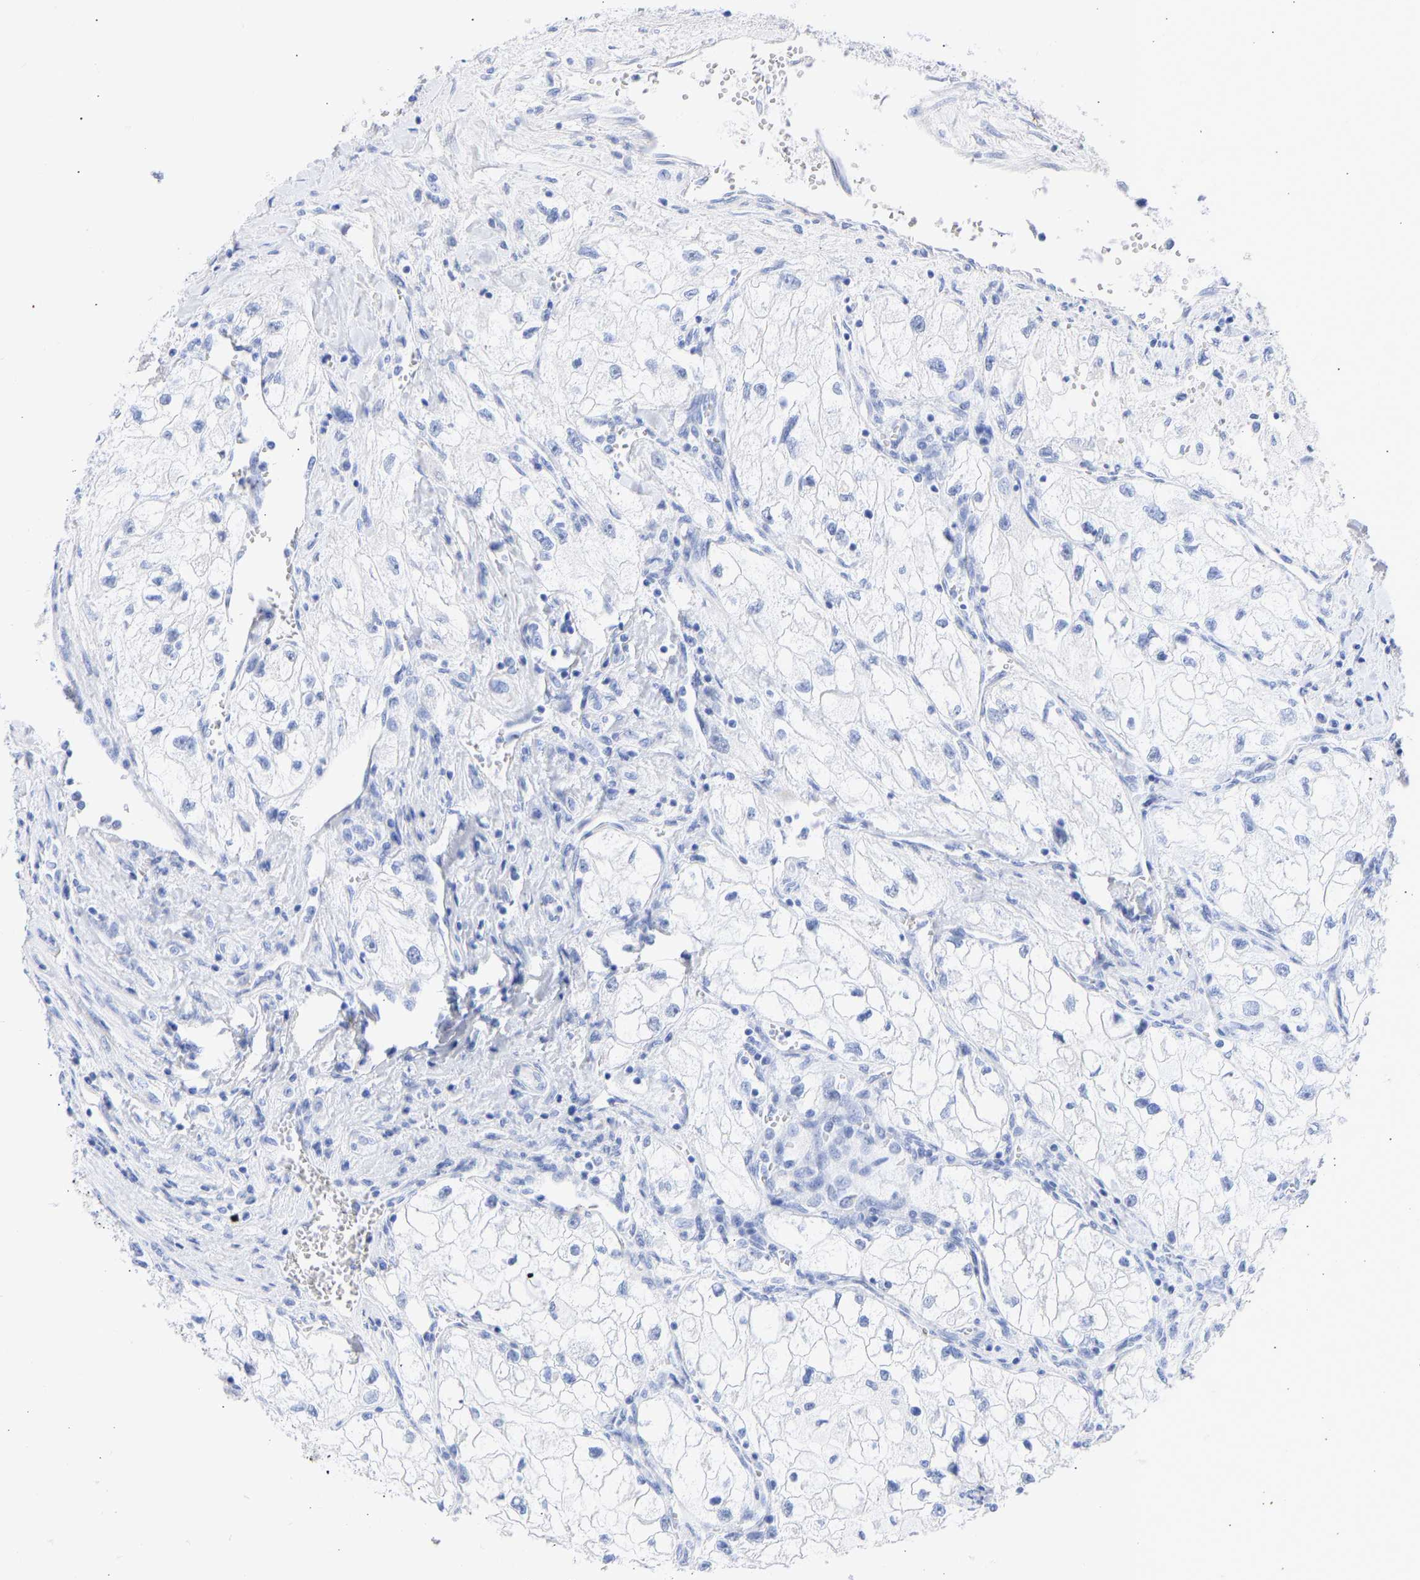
{"staining": {"intensity": "negative", "quantity": "none", "location": "none"}, "tissue": "renal cancer", "cell_type": "Tumor cells", "image_type": "cancer", "snomed": [{"axis": "morphology", "description": "Adenocarcinoma, NOS"}, {"axis": "topography", "description": "Kidney"}], "caption": "An immunohistochemistry (IHC) image of adenocarcinoma (renal) is shown. There is no staining in tumor cells of adenocarcinoma (renal). (DAB immunohistochemistry (IHC), high magnification).", "gene": "KRT1", "patient": {"sex": "female", "age": 70}}